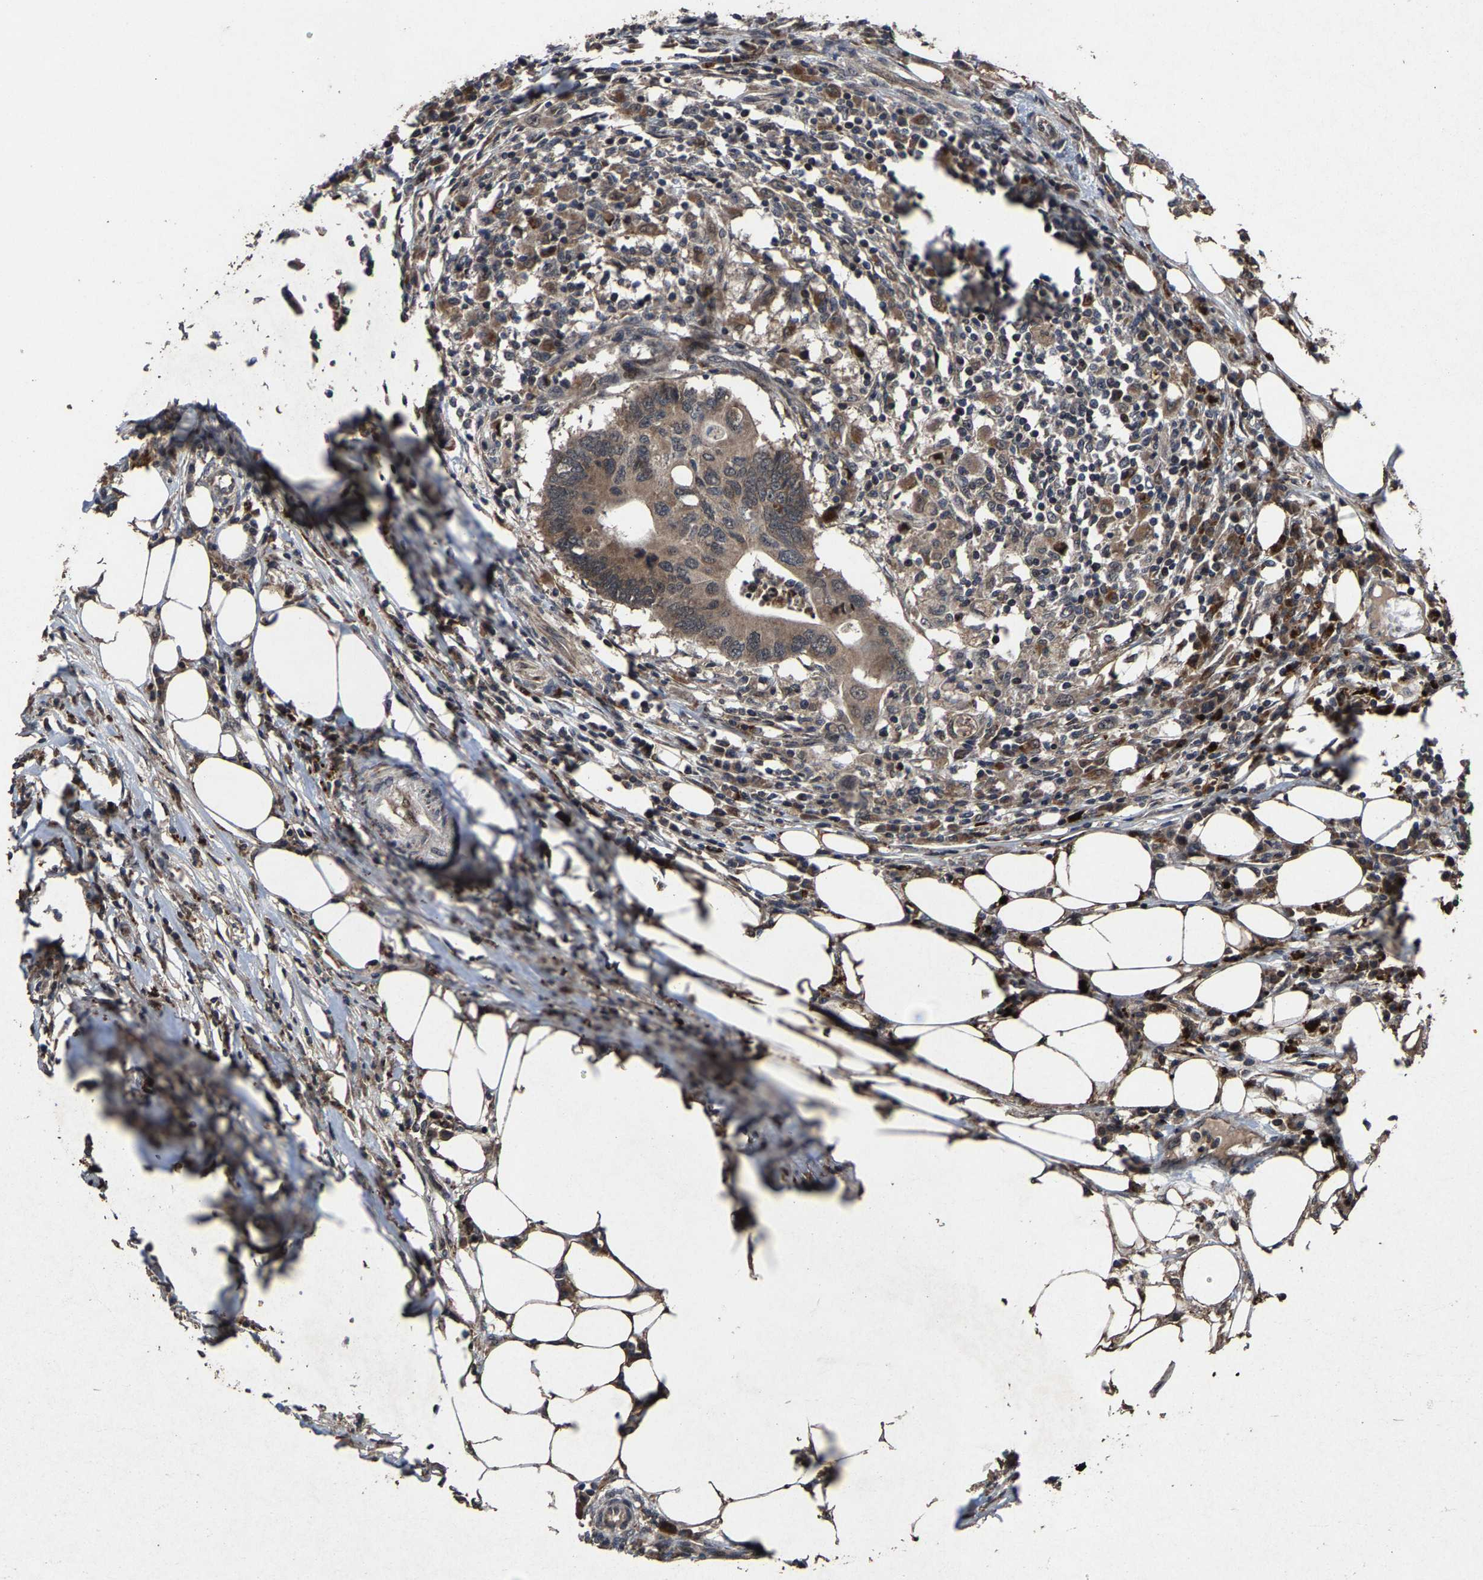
{"staining": {"intensity": "moderate", "quantity": ">75%", "location": "cytoplasmic/membranous"}, "tissue": "colorectal cancer", "cell_type": "Tumor cells", "image_type": "cancer", "snomed": [{"axis": "morphology", "description": "Adenocarcinoma, NOS"}, {"axis": "topography", "description": "Colon"}], "caption": "Colorectal adenocarcinoma was stained to show a protein in brown. There is medium levels of moderate cytoplasmic/membranous positivity in approximately >75% of tumor cells. The protein is stained brown, and the nuclei are stained in blue (DAB IHC with brightfield microscopy, high magnification).", "gene": "HAUS6", "patient": {"sex": "male", "age": 71}}